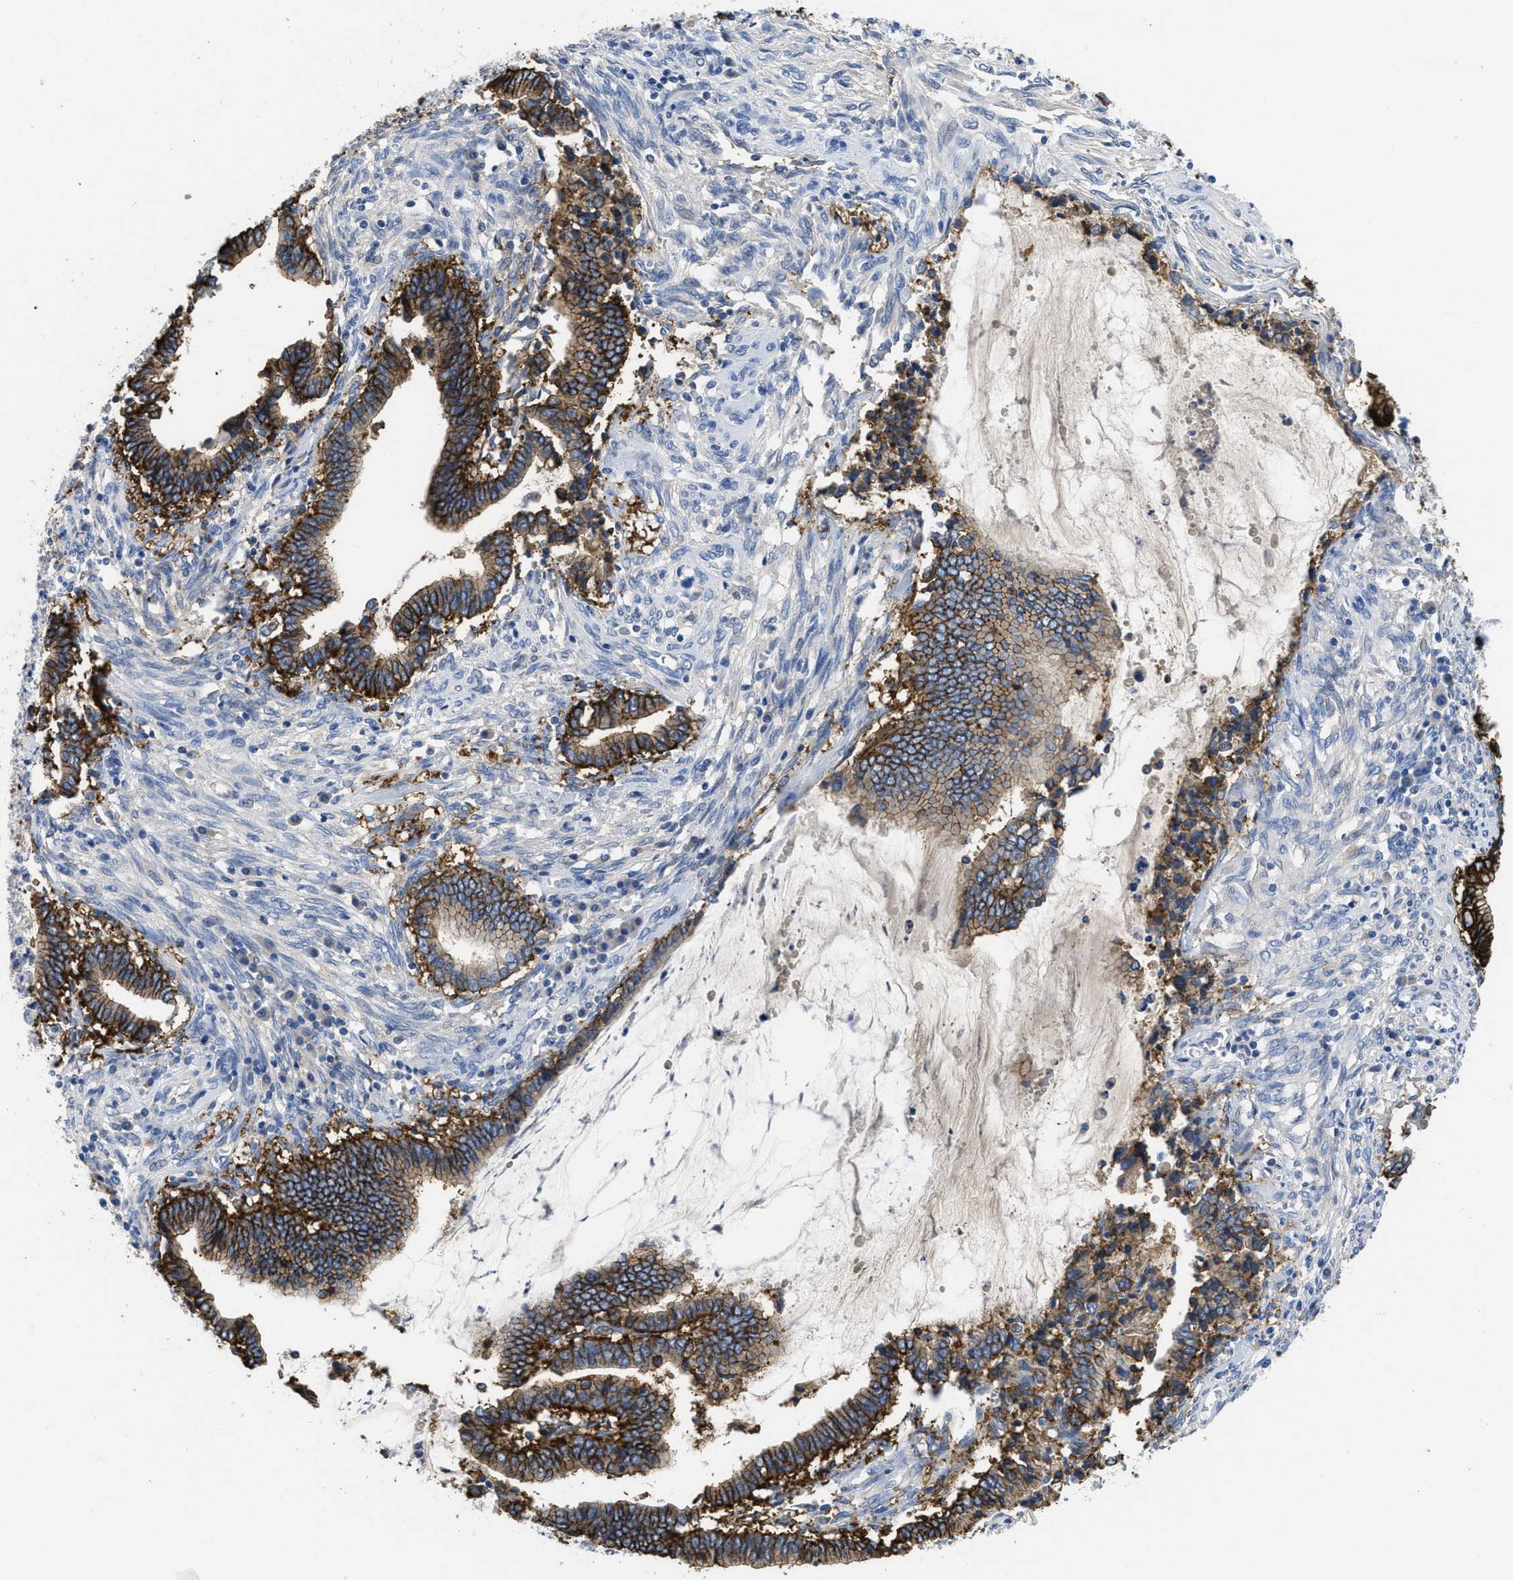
{"staining": {"intensity": "strong", "quantity": "<25%", "location": "cytoplasmic/membranous"}, "tissue": "cervical cancer", "cell_type": "Tumor cells", "image_type": "cancer", "snomed": [{"axis": "morphology", "description": "Adenocarcinoma, NOS"}, {"axis": "topography", "description": "Cervix"}], "caption": "Protein staining reveals strong cytoplasmic/membranous expression in approximately <25% of tumor cells in cervical cancer (adenocarcinoma). The staining was performed using DAB, with brown indicating positive protein expression. Nuclei are stained blue with hematoxylin.", "gene": "CA9", "patient": {"sex": "female", "age": 44}}